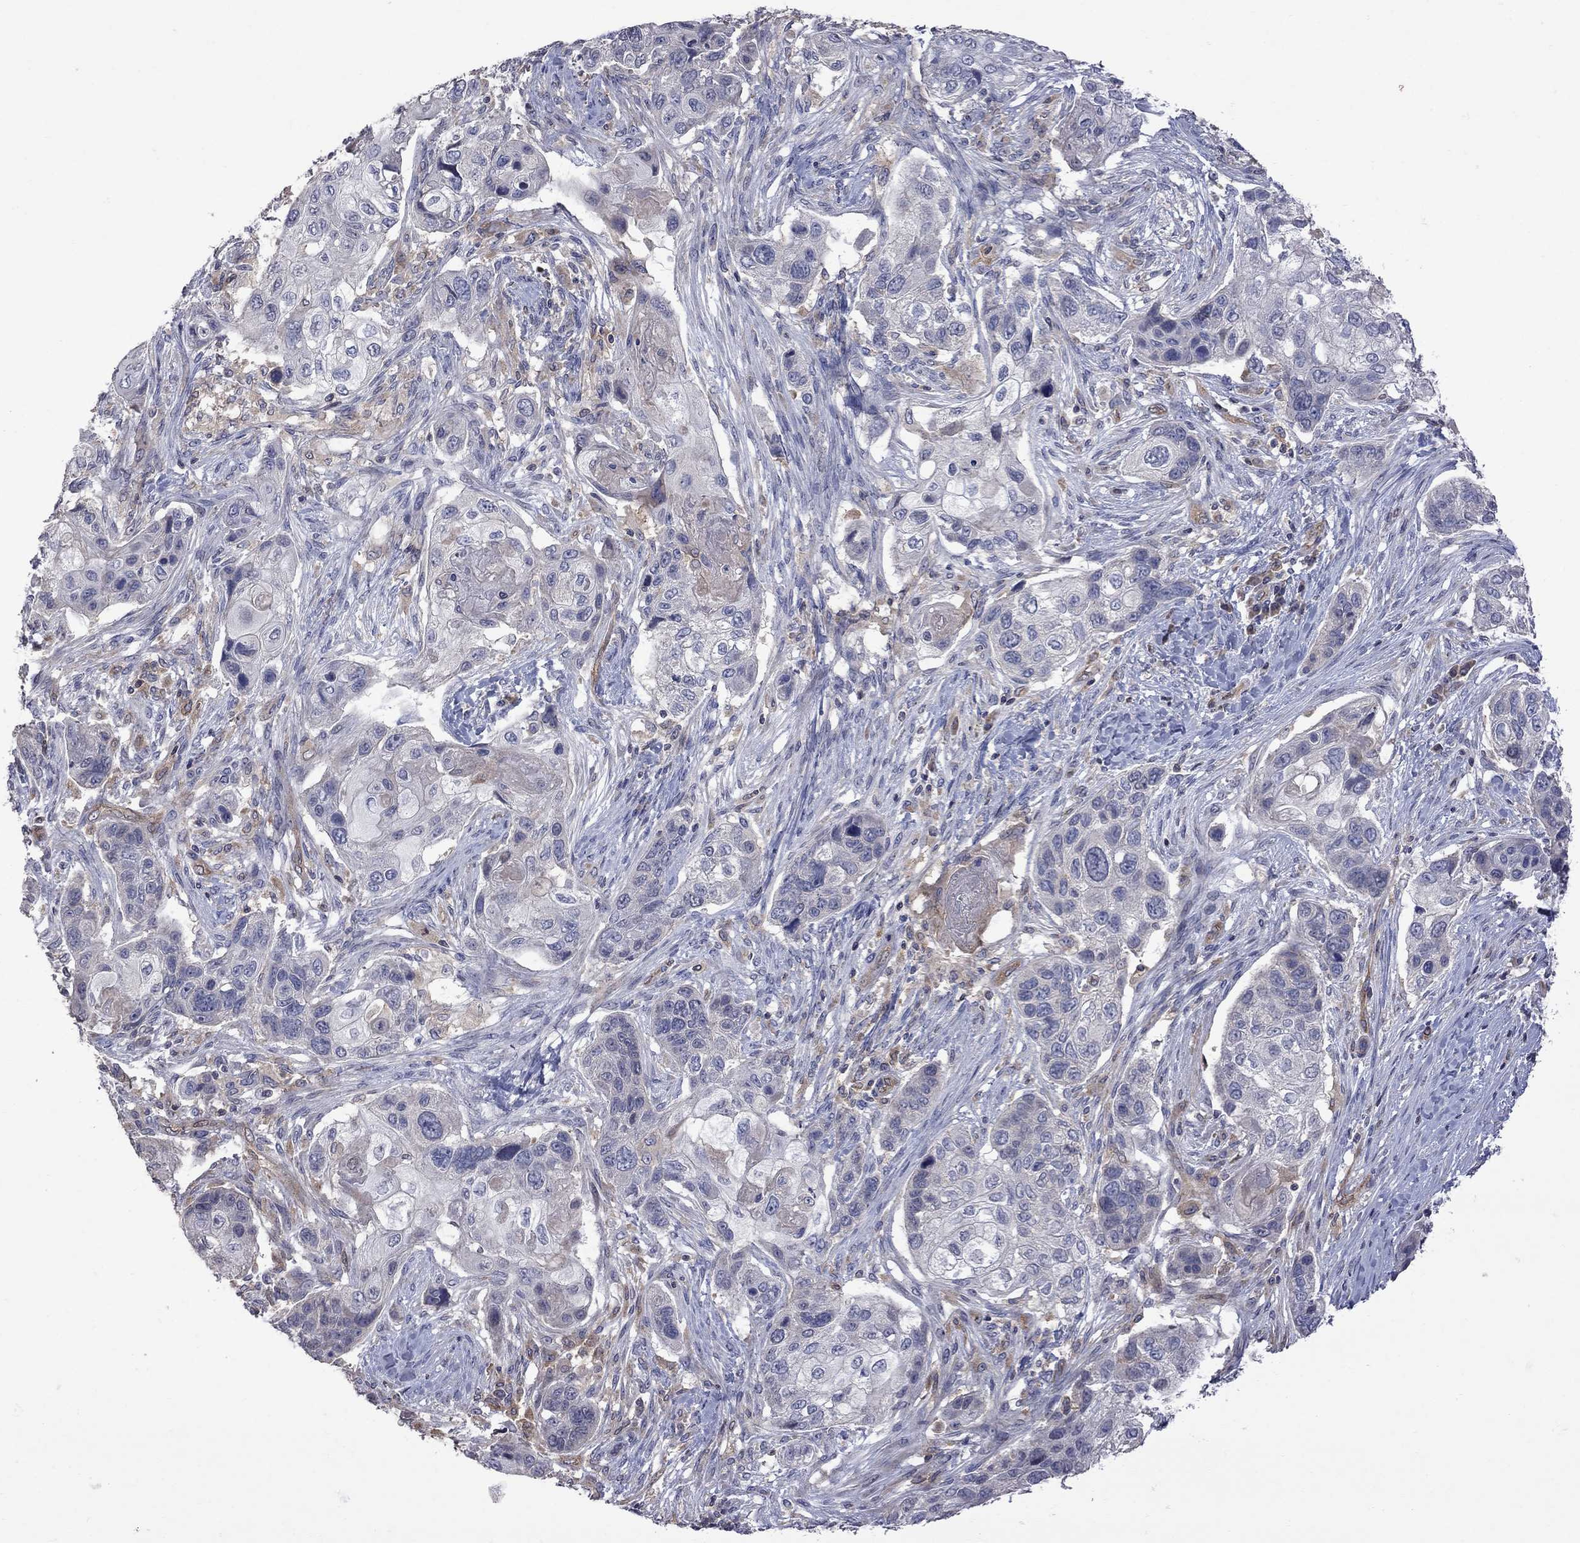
{"staining": {"intensity": "negative", "quantity": "none", "location": "none"}, "tissue": "lung cancer", "cell_type": "Tumor cells", "image_type": "cancer", "snomed": [{"axis": "morphology", "description": "Normal tissue, NOS"}, {"axis": "morphology", "description": "Squamous cell carcinoma, NOS"}, {"axis": "topography", "description": "Bronchus"}, {"axis": "topography", "description": "Lung"}], "caption": "Protein analysis of lung cancer reveals no significant staining in tumor cells.", "gene": "ABI3", "patient": {"sex": "male", "age": 69}}